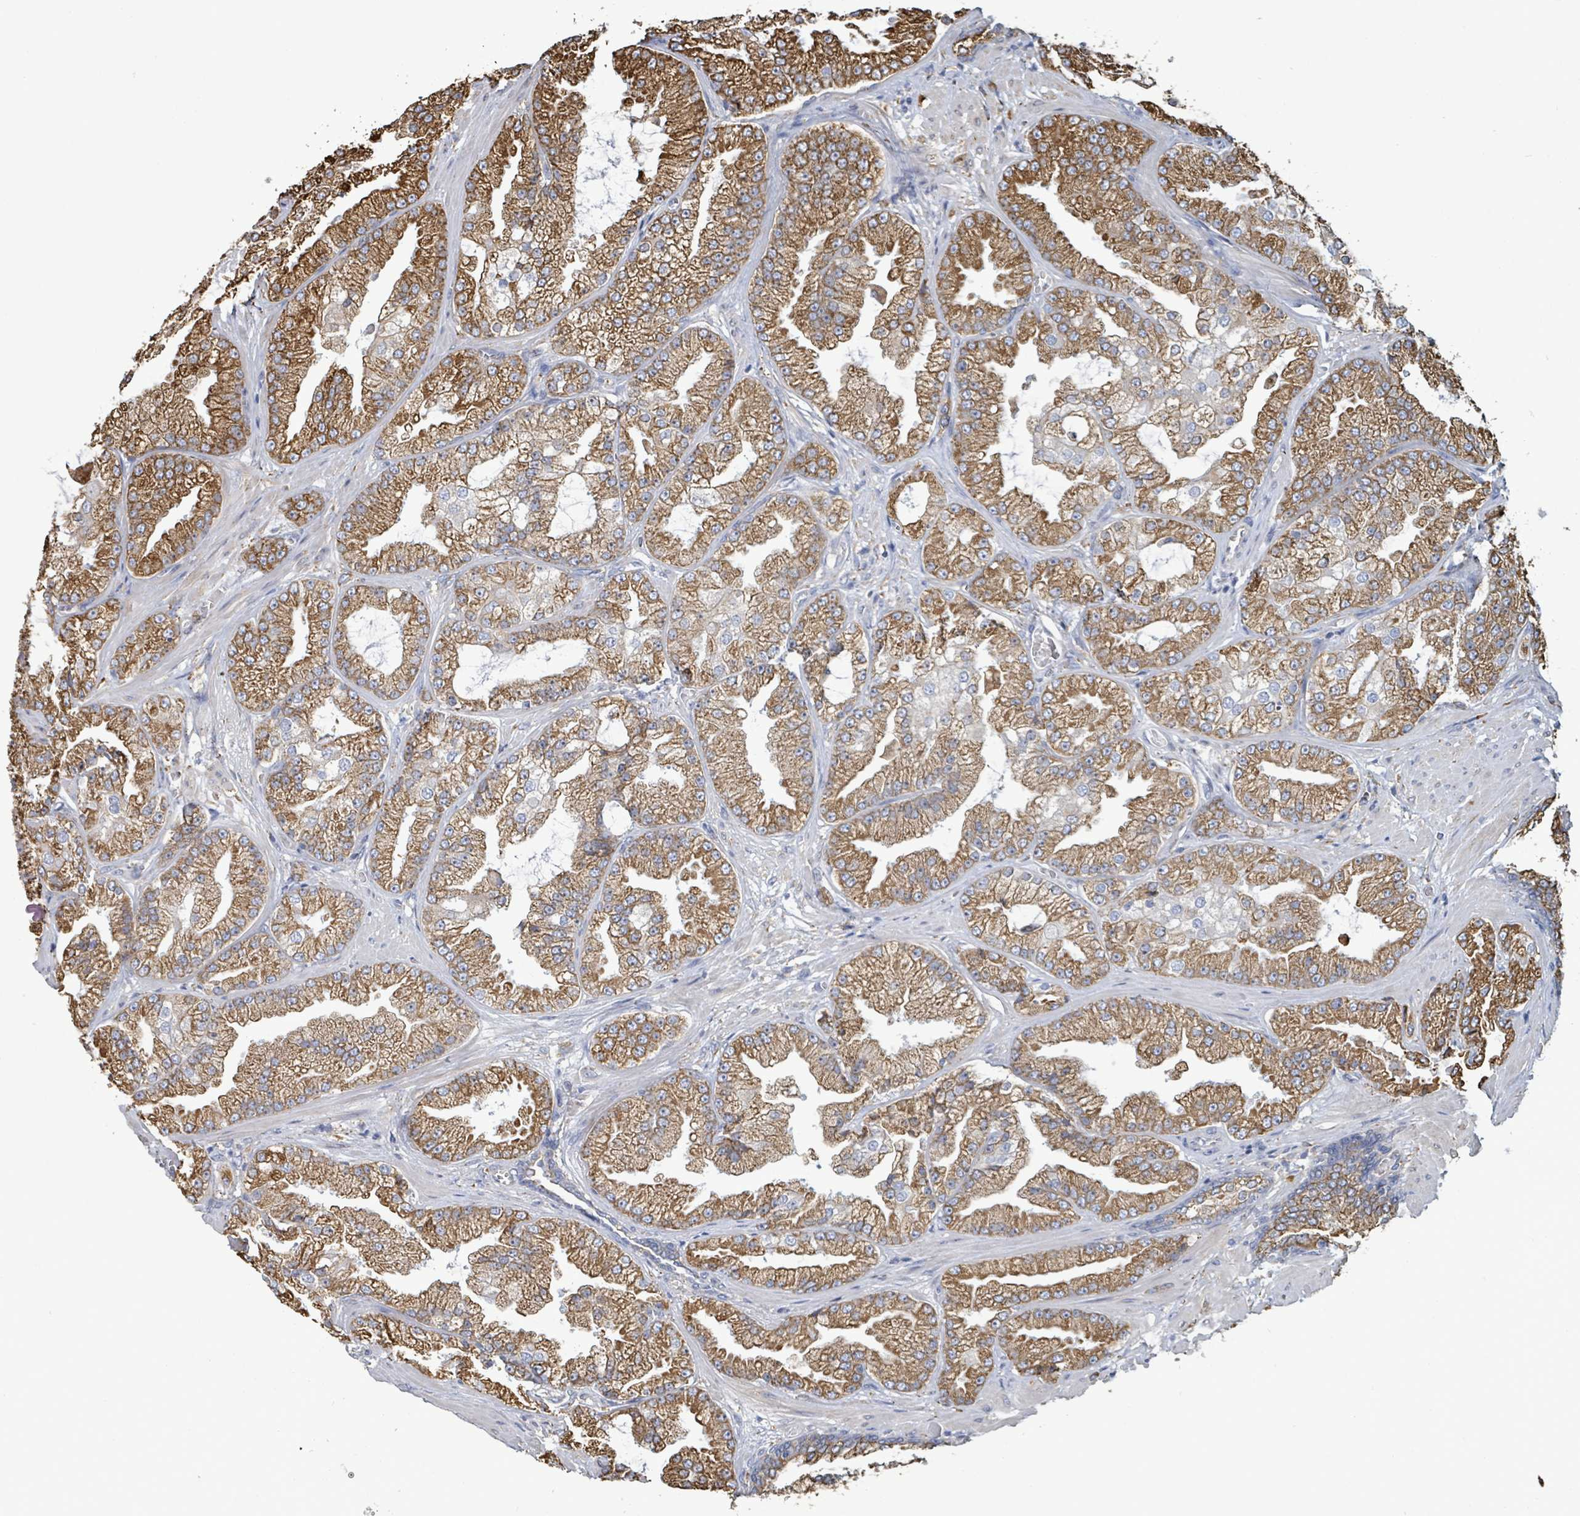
{"staining": {"intensity": "strong", "quantity": ">75%", "location": "cytoplasmic/membranous"}, "tissue": "prostate cancer", "cell_type": "Tumor cells", "image_type": "cancer", "snomed": [{"axis": "morphology", "description": "Adenocarcinoma, Low grade"}, {"axis": "topography", "description": "Prostate"}], "caption": "Immunohistochemical staining of human adenocarcinoma (low-grade) (prostate) shows high levels of strong cytoplasmic/membranous staining in approximately >75% of tumor cells.", "gene": "RFPL4A", "patient": {"sex": "male", "age": 57}}